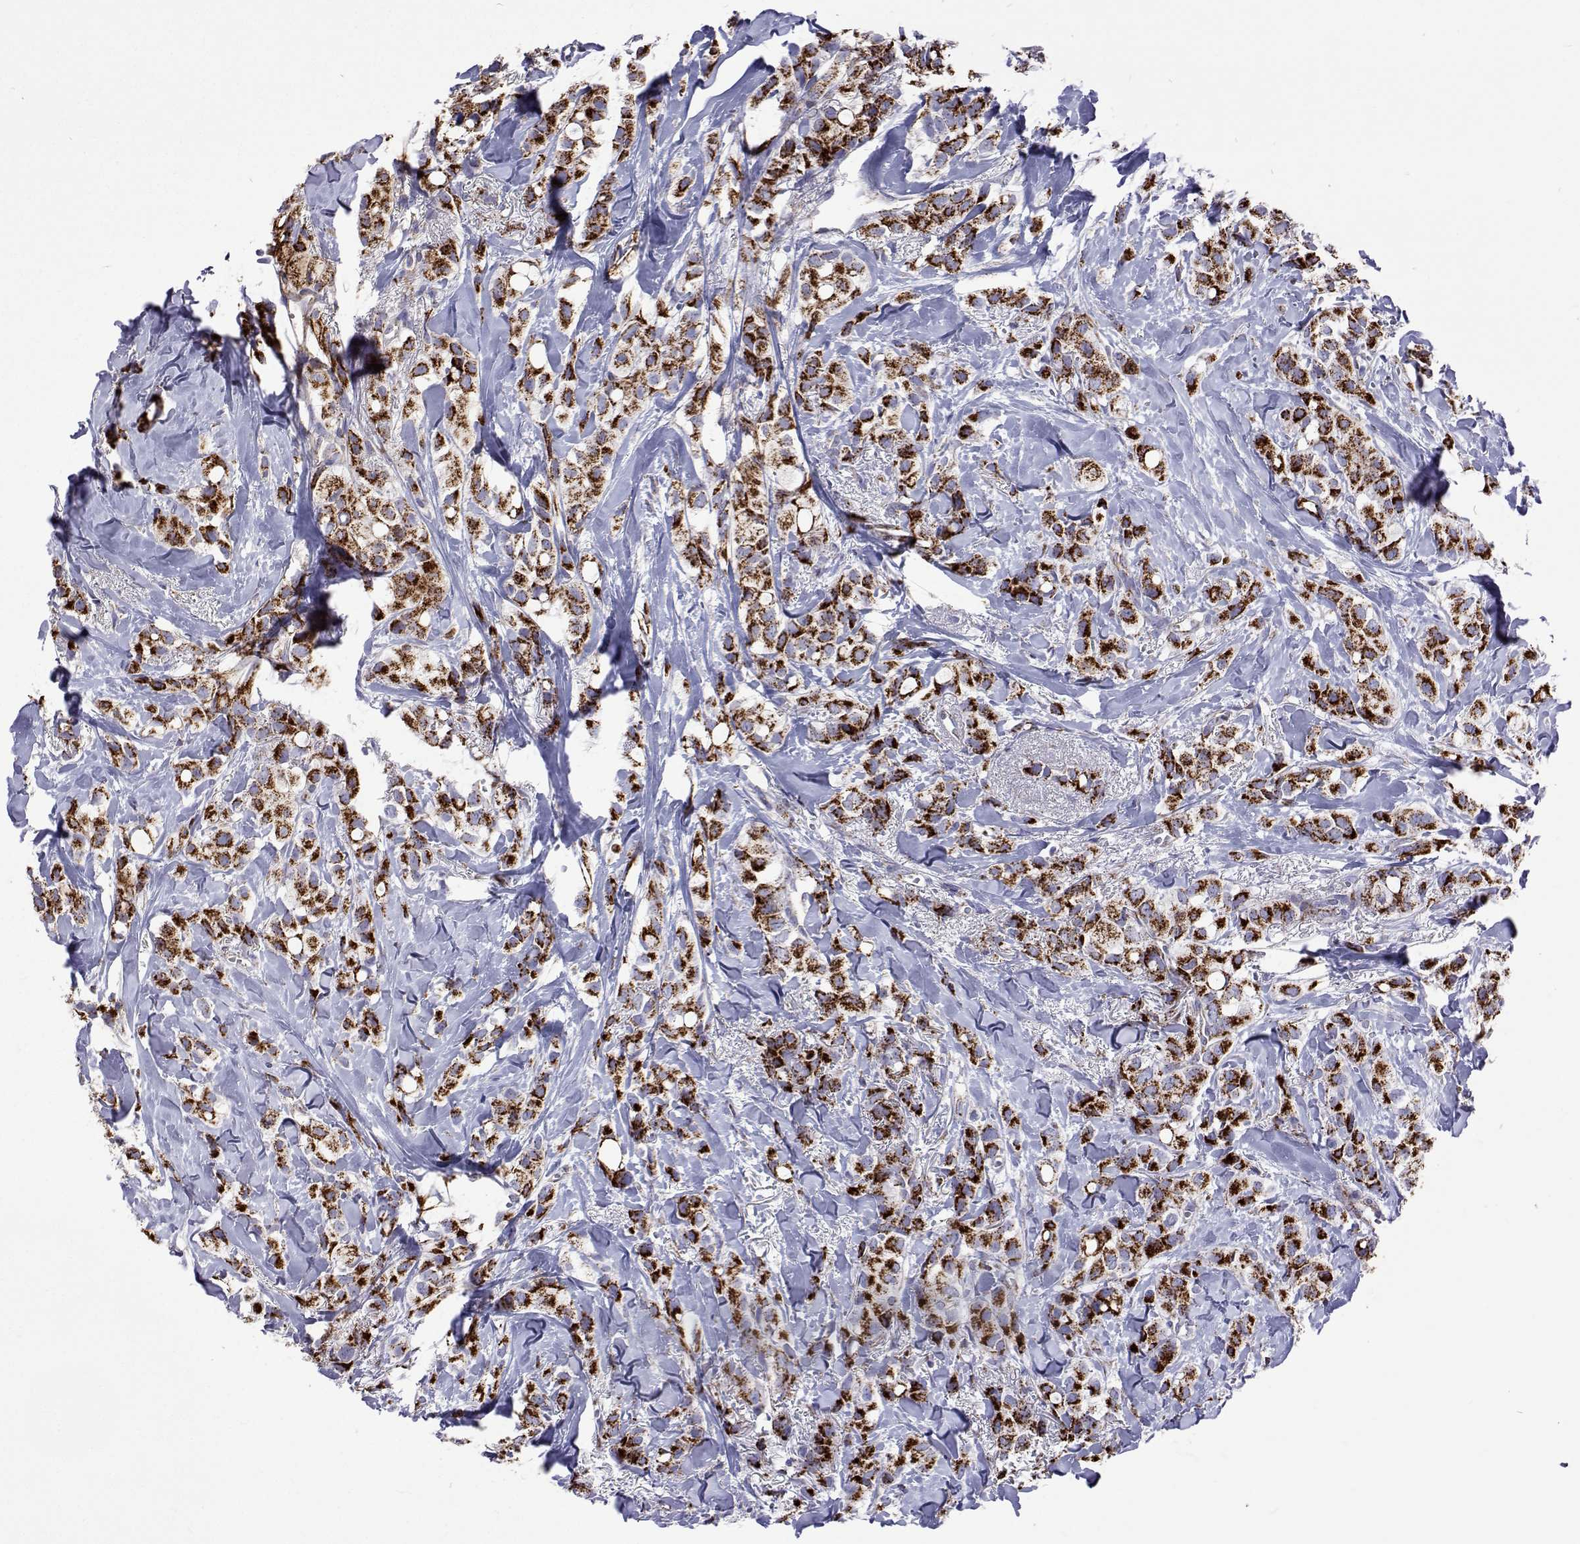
{"staining": {"intensity": "strong", "quantity": ">75%", "location": "cytoplasmic/membranous"}, "tissue": "breast cancer", "cell_type": "Tumor cells", "image_type": "cancer", "snomed": [{"axis": "morphology", "description": "Duct carcinoma"}, {"axis": "topography", "description": "Breast"}], "caption": "IHC photomicrograph of neoplastic tissue: breast invasive ductal carcinoma stained using IHC reveals high levels of strong protein expression localized specifically in the cytoplasmic/membranous of tumor cells, appearing as a cytoplasmic/membranous brown color.", "gene": "MCCC2", "patient": {"sex": "female", "age": 85}}